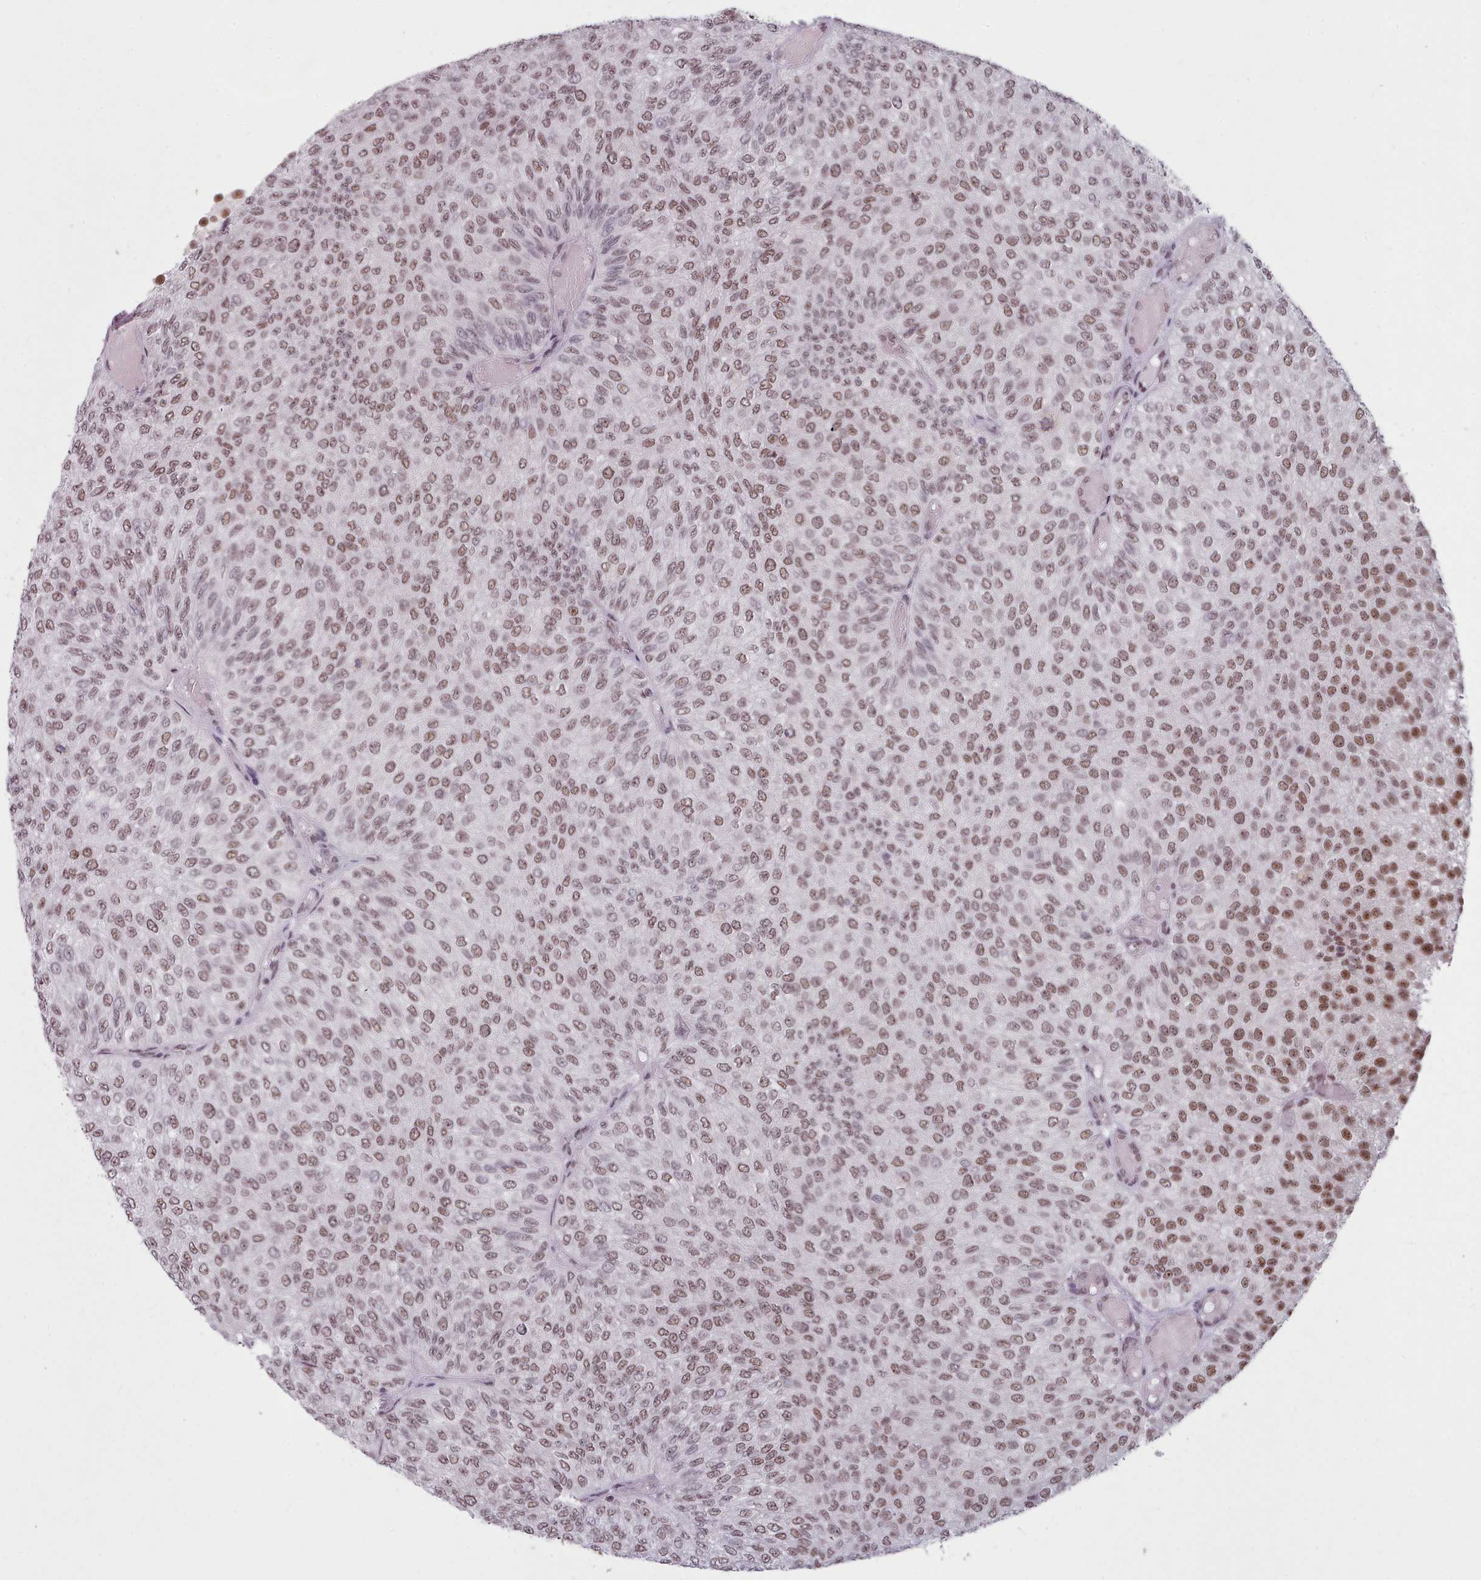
{"staining": {"intensity": "moderate", "quantity": ">75%", "location": "nuclear"}, "tissue": "urothelial cancer", "cell_type": "Tumor cells", "image_type": "cancer", "snomed": [{"axis": "morphology", "description": "Urothelial carcinoma, Low grade"}, {"axis": "topography", "description": "Urinary bladder"}], "caption": "DAB immunohistochemical staining of human urothelial cancer displays moderate nuclear protein staining in approximately >75% of tumor cells.", "gene": "SRRM1", "patient": {"sex": "male", "age": 78}}